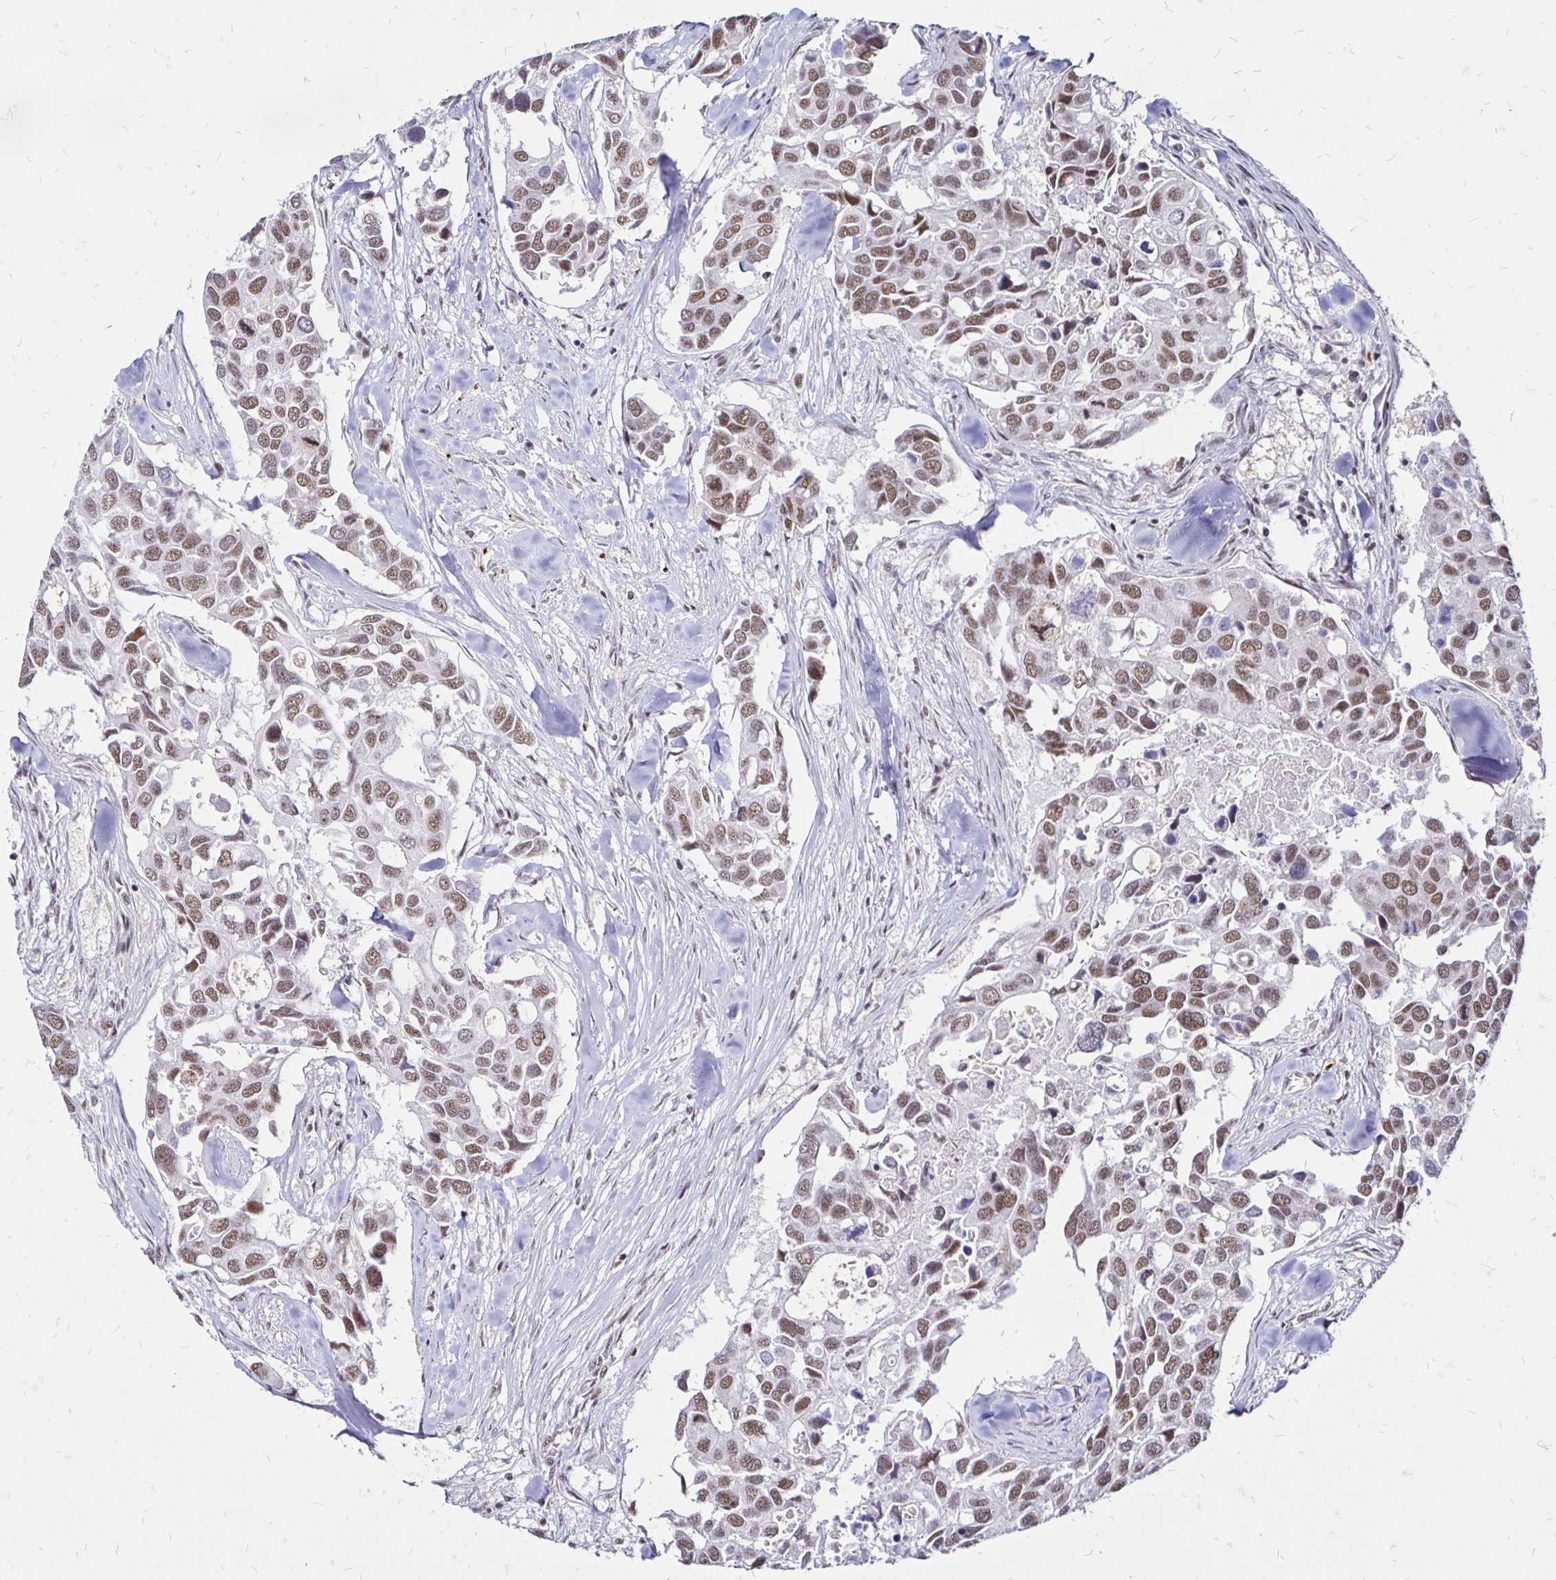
{"staining": {"intensity": "moderate", "quantity": ">75%", "location": "nuclear"}, "tissue": "breast cancer", "cell_type": "Tumor cells", "image_type": "cancer", "snomed": [{"axis": "morphology", "description": "Duct carcinoma"}, {"axis": "topography", "description": "Breast"}], "caption": "Brown immunohistochemical staining in human breast cancer (invasive ductal carcinoma) displays moderate nuclear positivity in about >75% of tumor cells.", "gene": "SIN3A", "patient": {"sex": "female", "age": 83}}